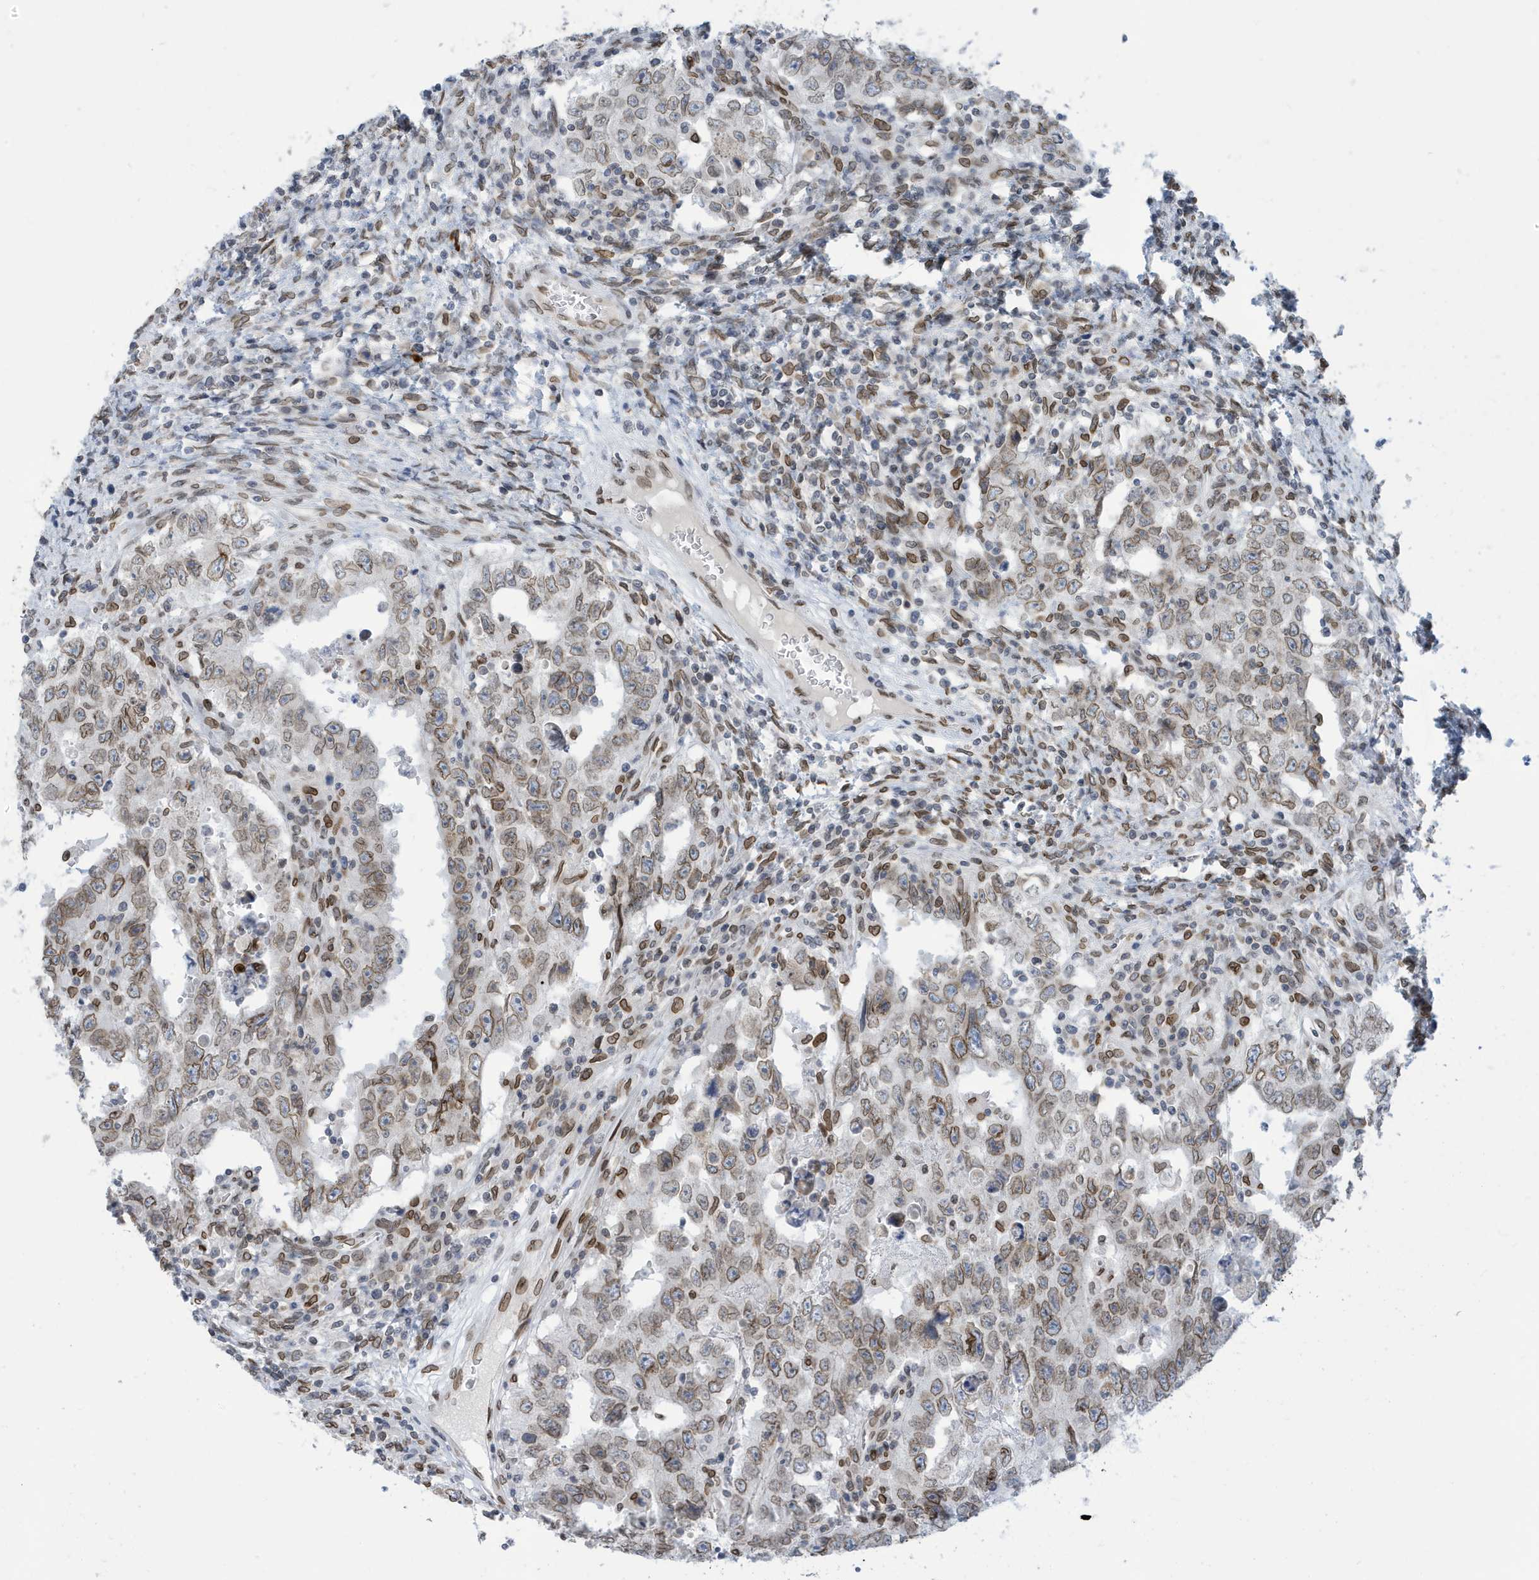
{"staining": {"intensity": "moderate", "quantity": ">75%", "location": "cytoplasmic/membranous,nuclear"}, "tissue": "testis cancer", "cell_type": "Tumor cells", "image_type": "cancer", "snomed": [{"axis": "morphology", "description": "Carcinoma, Embryonal, NOS"}, {"axis": "topography", "description": "Testis"}], "caption": "Tumor cells reveal medium levels of moderate cytoplasmic/membranous and nuclear positivity in about >75% of cells in testis embryonal carcinoma.", "gene": "PCYT1A", "patient": {"sex": "male", "age": 26}}